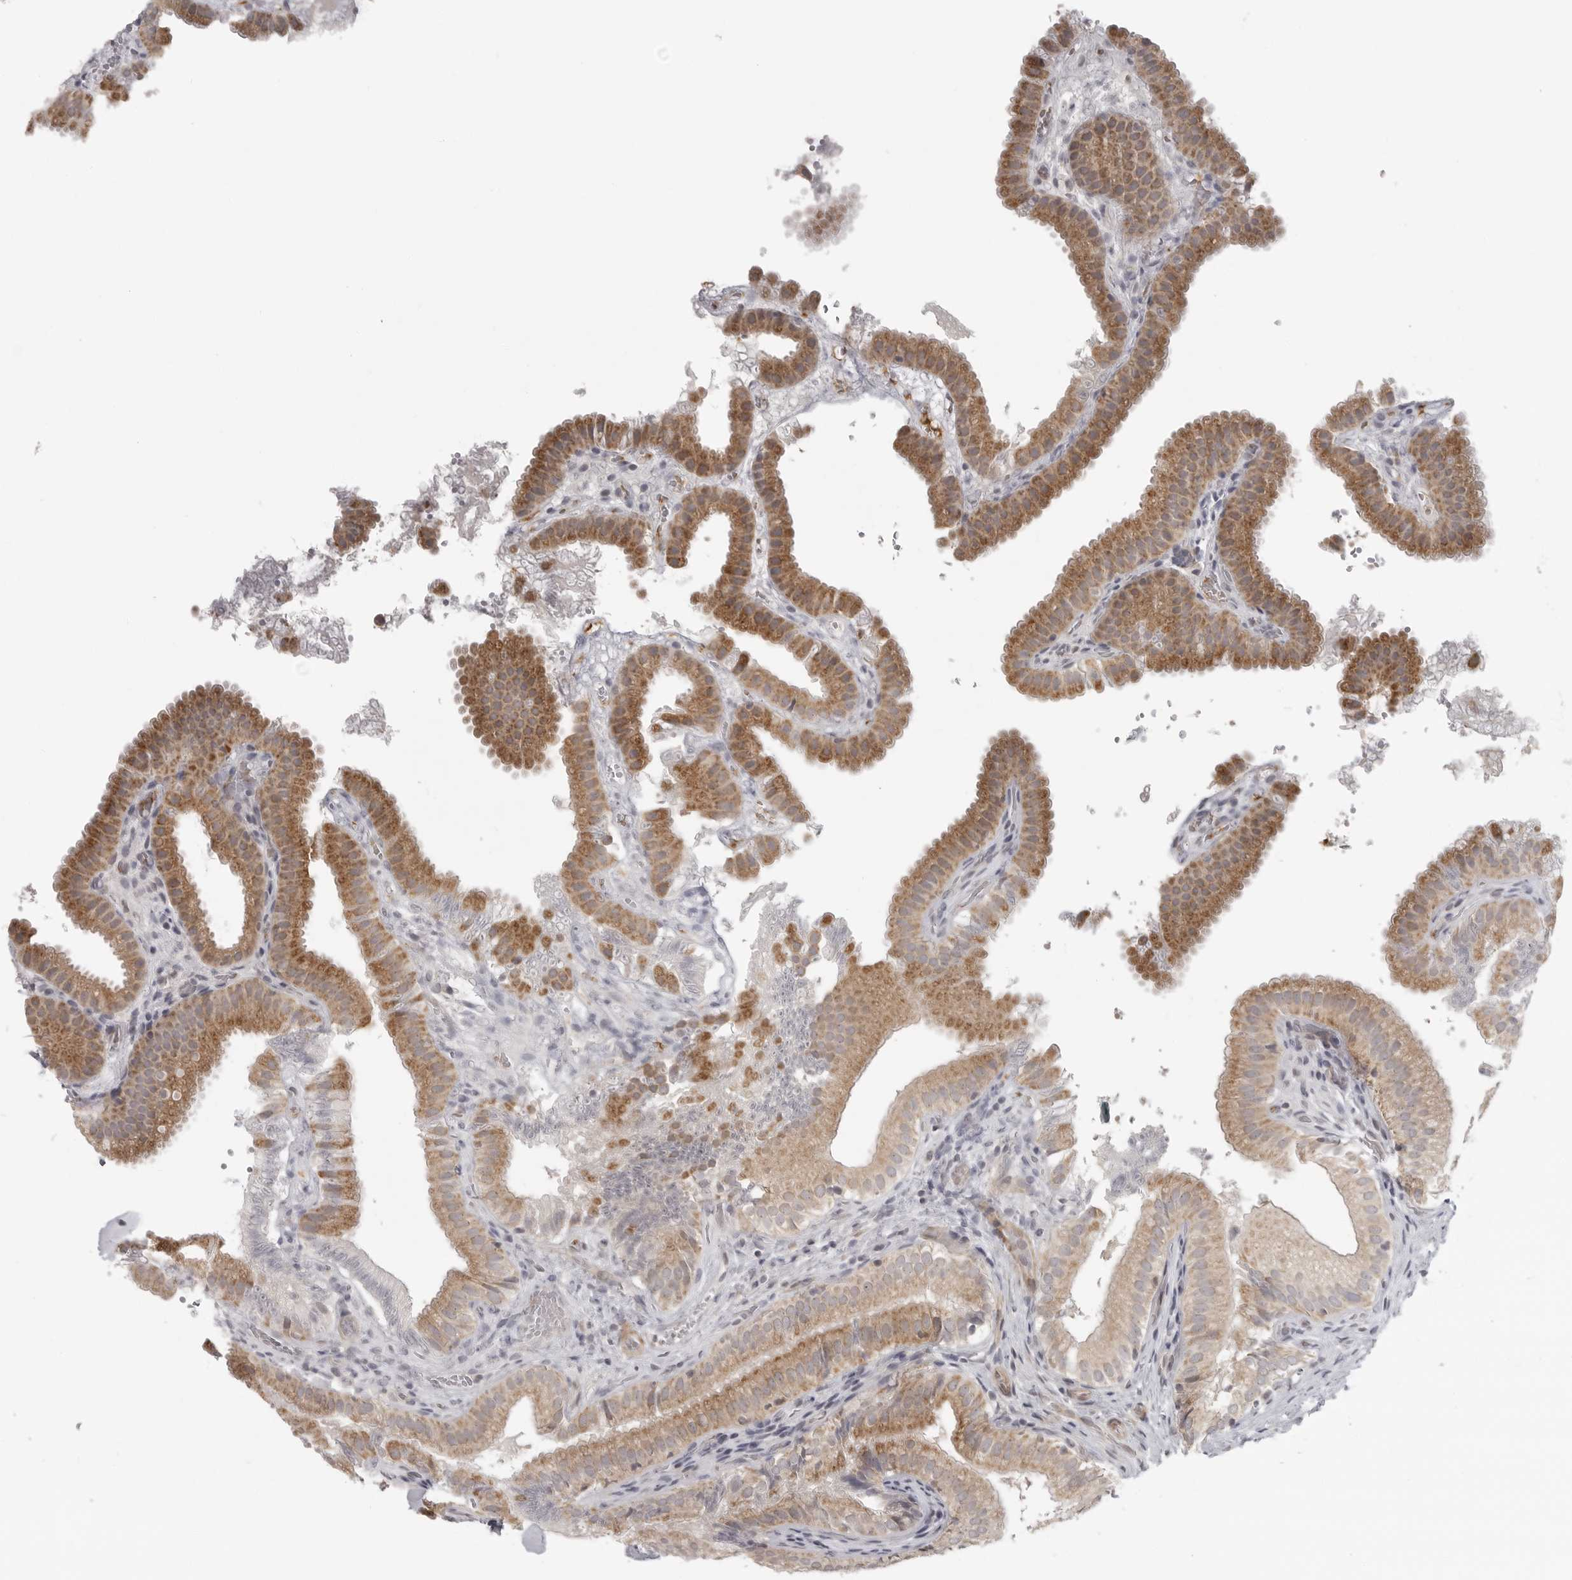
{"staining": {"intensity": "moderate", "quantity": ">75%", "location": "cytoplasmic/membranous"}, "tissue": "gallbladder", "cell_type": "Glandular cells", "image_type": "normal", "snomed": [{"axis": "morphology", "description": "Normal tissue, NOS"}, {"axis": "topography", "description": "Gallbladder"}], "caption": "Immunohistochemistry of unremarkable human gallbladder demonstrates medium levels of moderate cytoplasmic/membranous expression in about >75% of glandular cells.", "gene": "TUT4", "patient": {"sex": "female", "age": 30}}